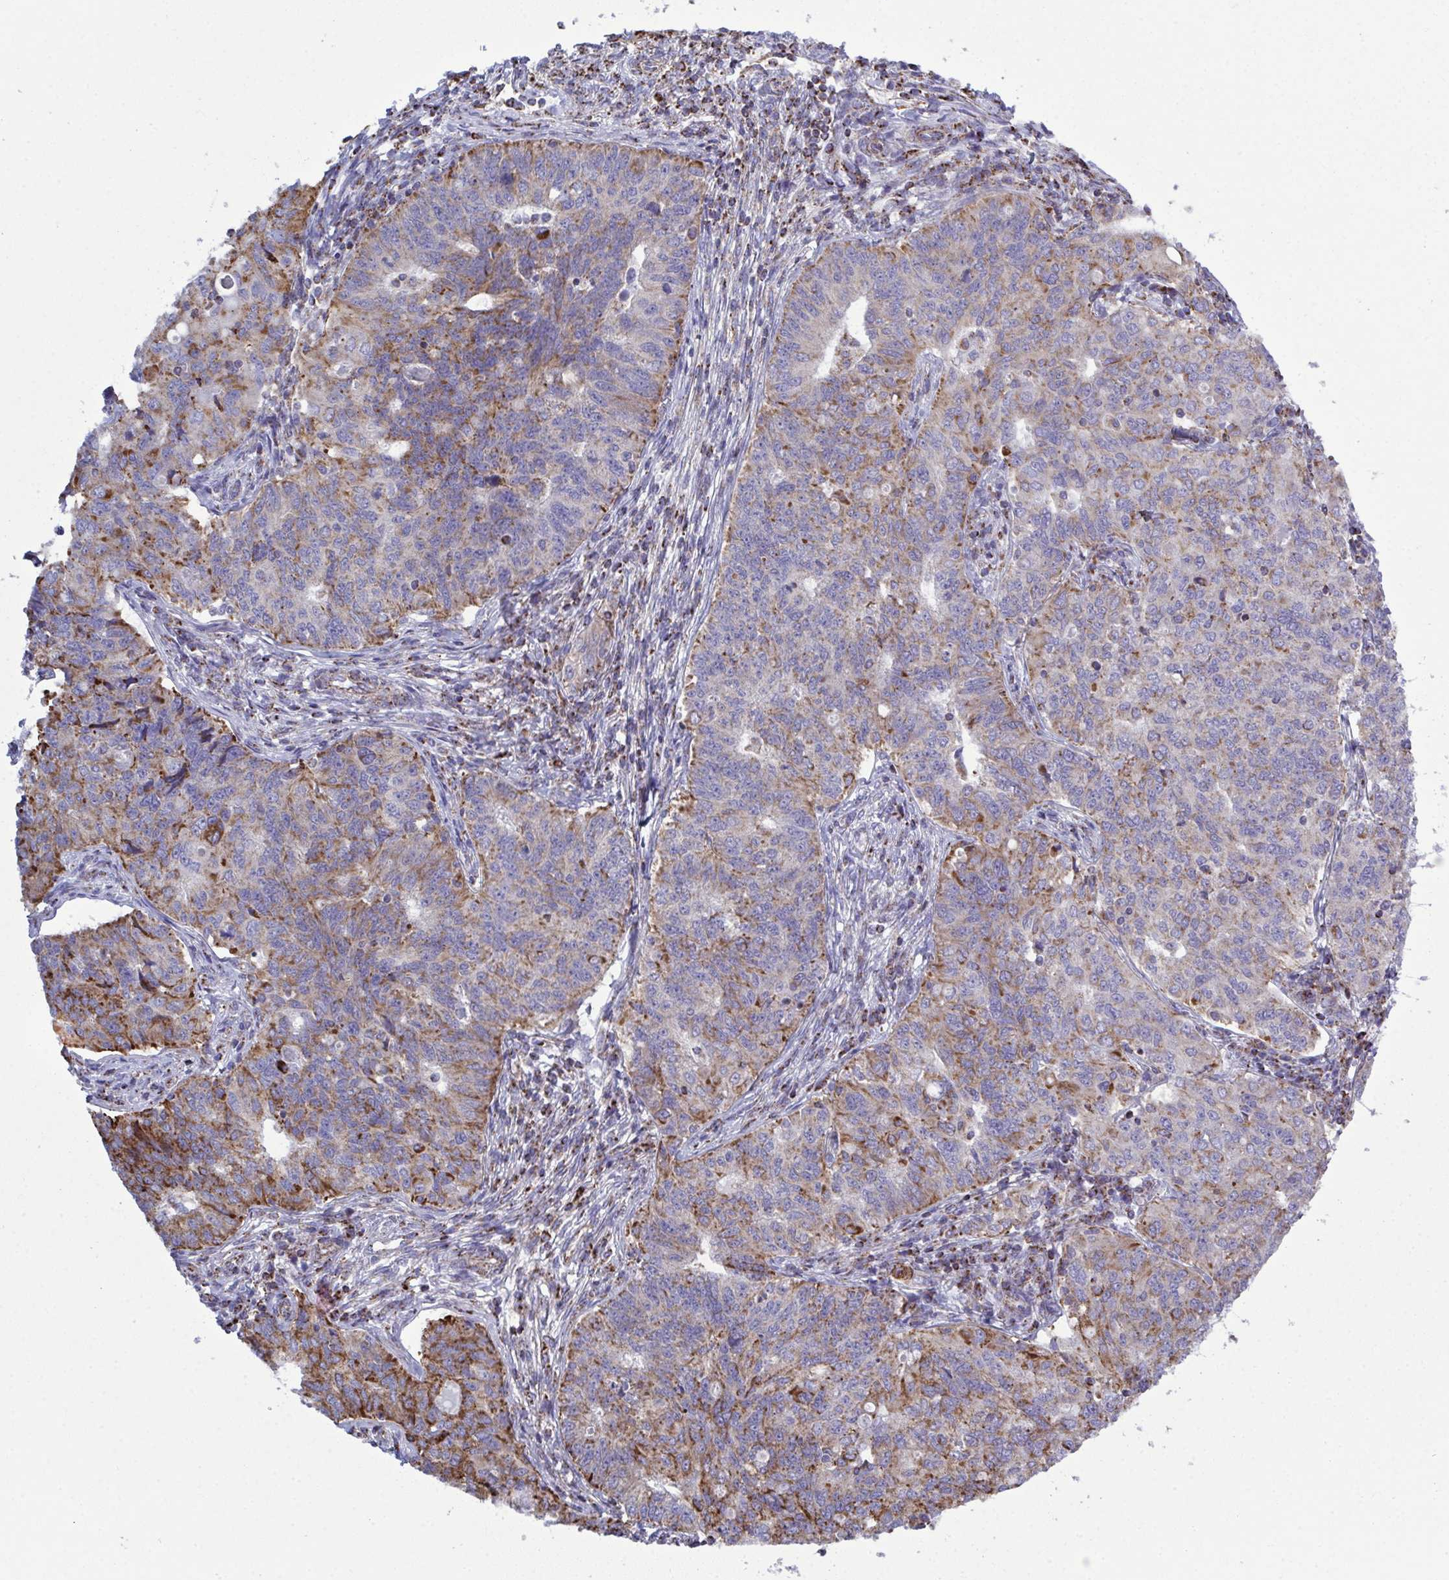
{"staining": {"intensity": "moderate", "quantity": "25%-75%", "location": "cytoplasmic/membranous"}, "tissue": "endometrial cancer", "cell_type": "Tumor cells", "image_type": "cancer", "snomed": [{"axis": "morphology", "description": "Adenocarcinoma, NOS"}, {"axis": "topography", "description": "Endometrium"}], "caption": "The histopathology image reveals a brown stain indicating the presence of a protein in the cytoplasmic/membranous of tumor cells in endometrial adenocarcinoma.", "gene": "CSDE1", "patient": {"sex": "female", "age": 43}}